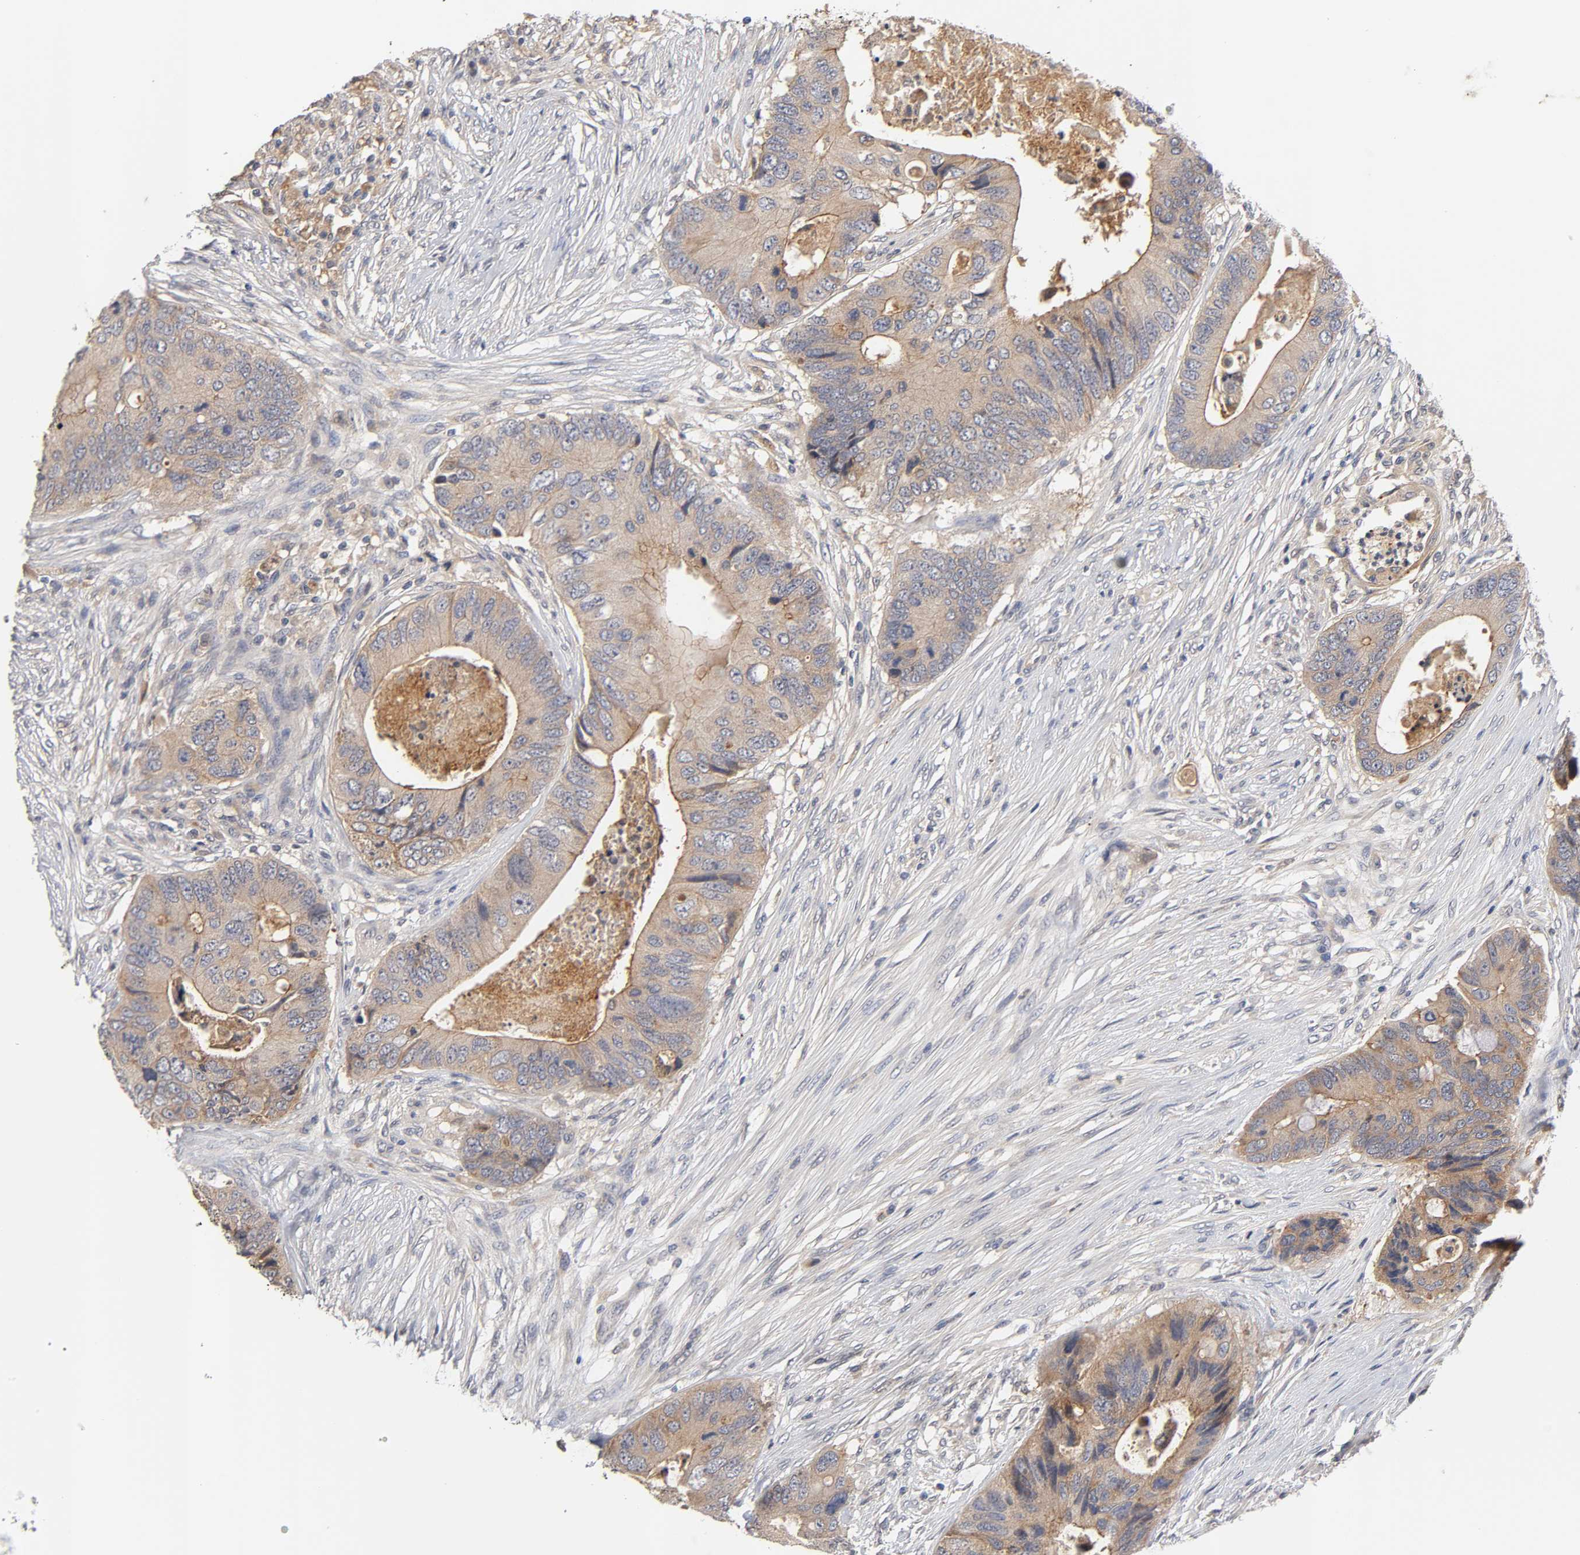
{"staining": {"intensity": "weak", "quantity": ">75%", "location": "cytoplasmic/membranous"}, "tissue": "colorectal cancer", "cell_type": "Tumor cells", "image_type": "cancer", "snomed": [{"axis": "morphology", "description": "Adenocarcinoma, NOS"}, {"axis": "topography", "description": "Colon"}], "caption": "Human colorectal adenocarcinoma stained with a protein marker displays weak staining in tumor cells.", "gene": "CXADR", "patient": {"sex": "male", "age": 71}}